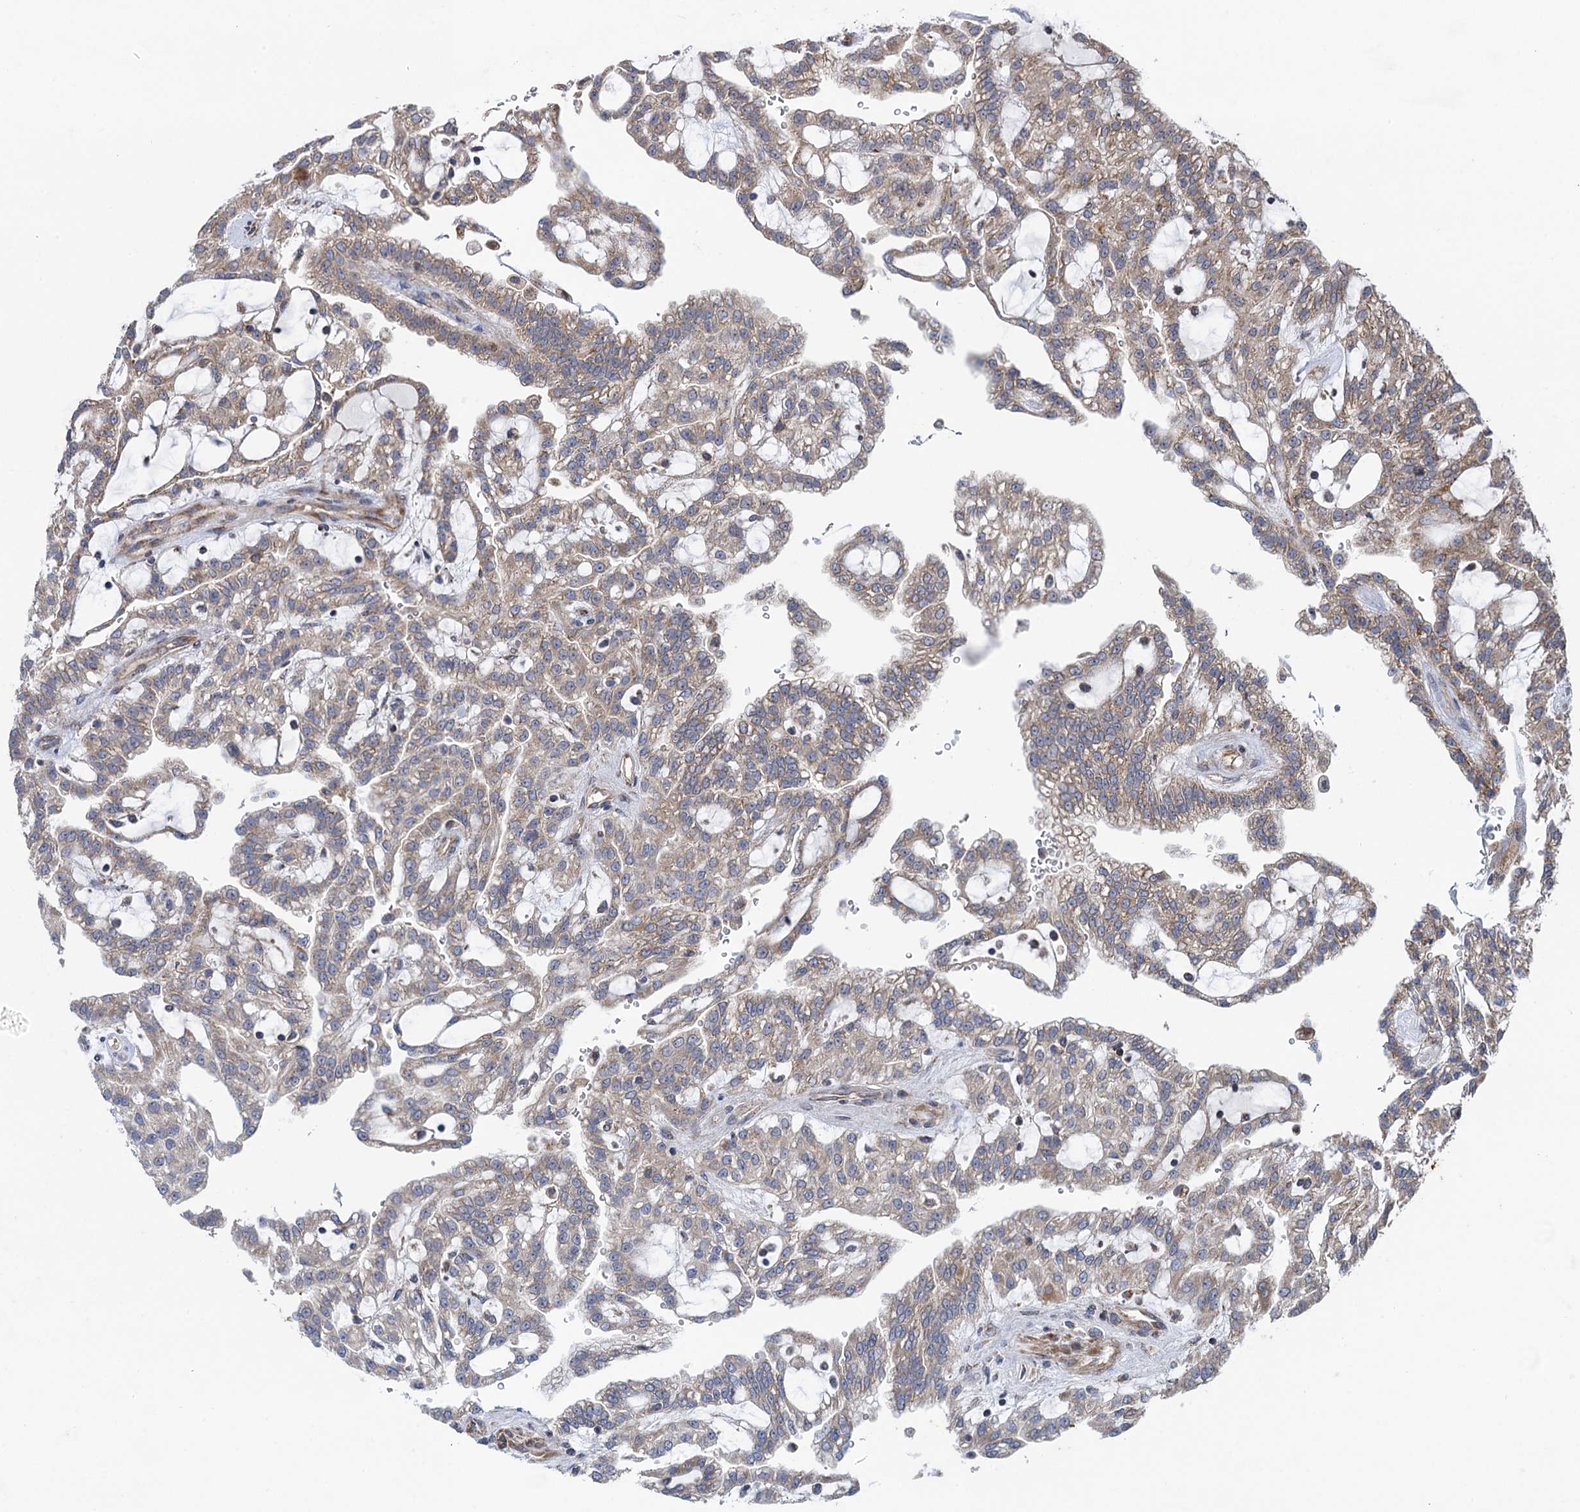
{"staining": {"intensity": "moderate", "quantity": "<25%", "location": "cytoplasmic/membranous"}, "tissue": "renal cancer", "cell_type": "Tumor cells", "image_type": "cancer", "snomed": [{"axis": "morphology", "description": "Adenocarcinoma, NOS"}, {"axis": "topography", "description": "Kidney"}], "caption": "Protein expression analysis of renal cancer displays moderate cytoplasmic/membranous staining in about <25% of tumor cells. Ihc stains the protein of interest in brown and the nuclei are stained blue.", "gene": "HAUS1", "patient": {"sex": "male", "age": 63}}